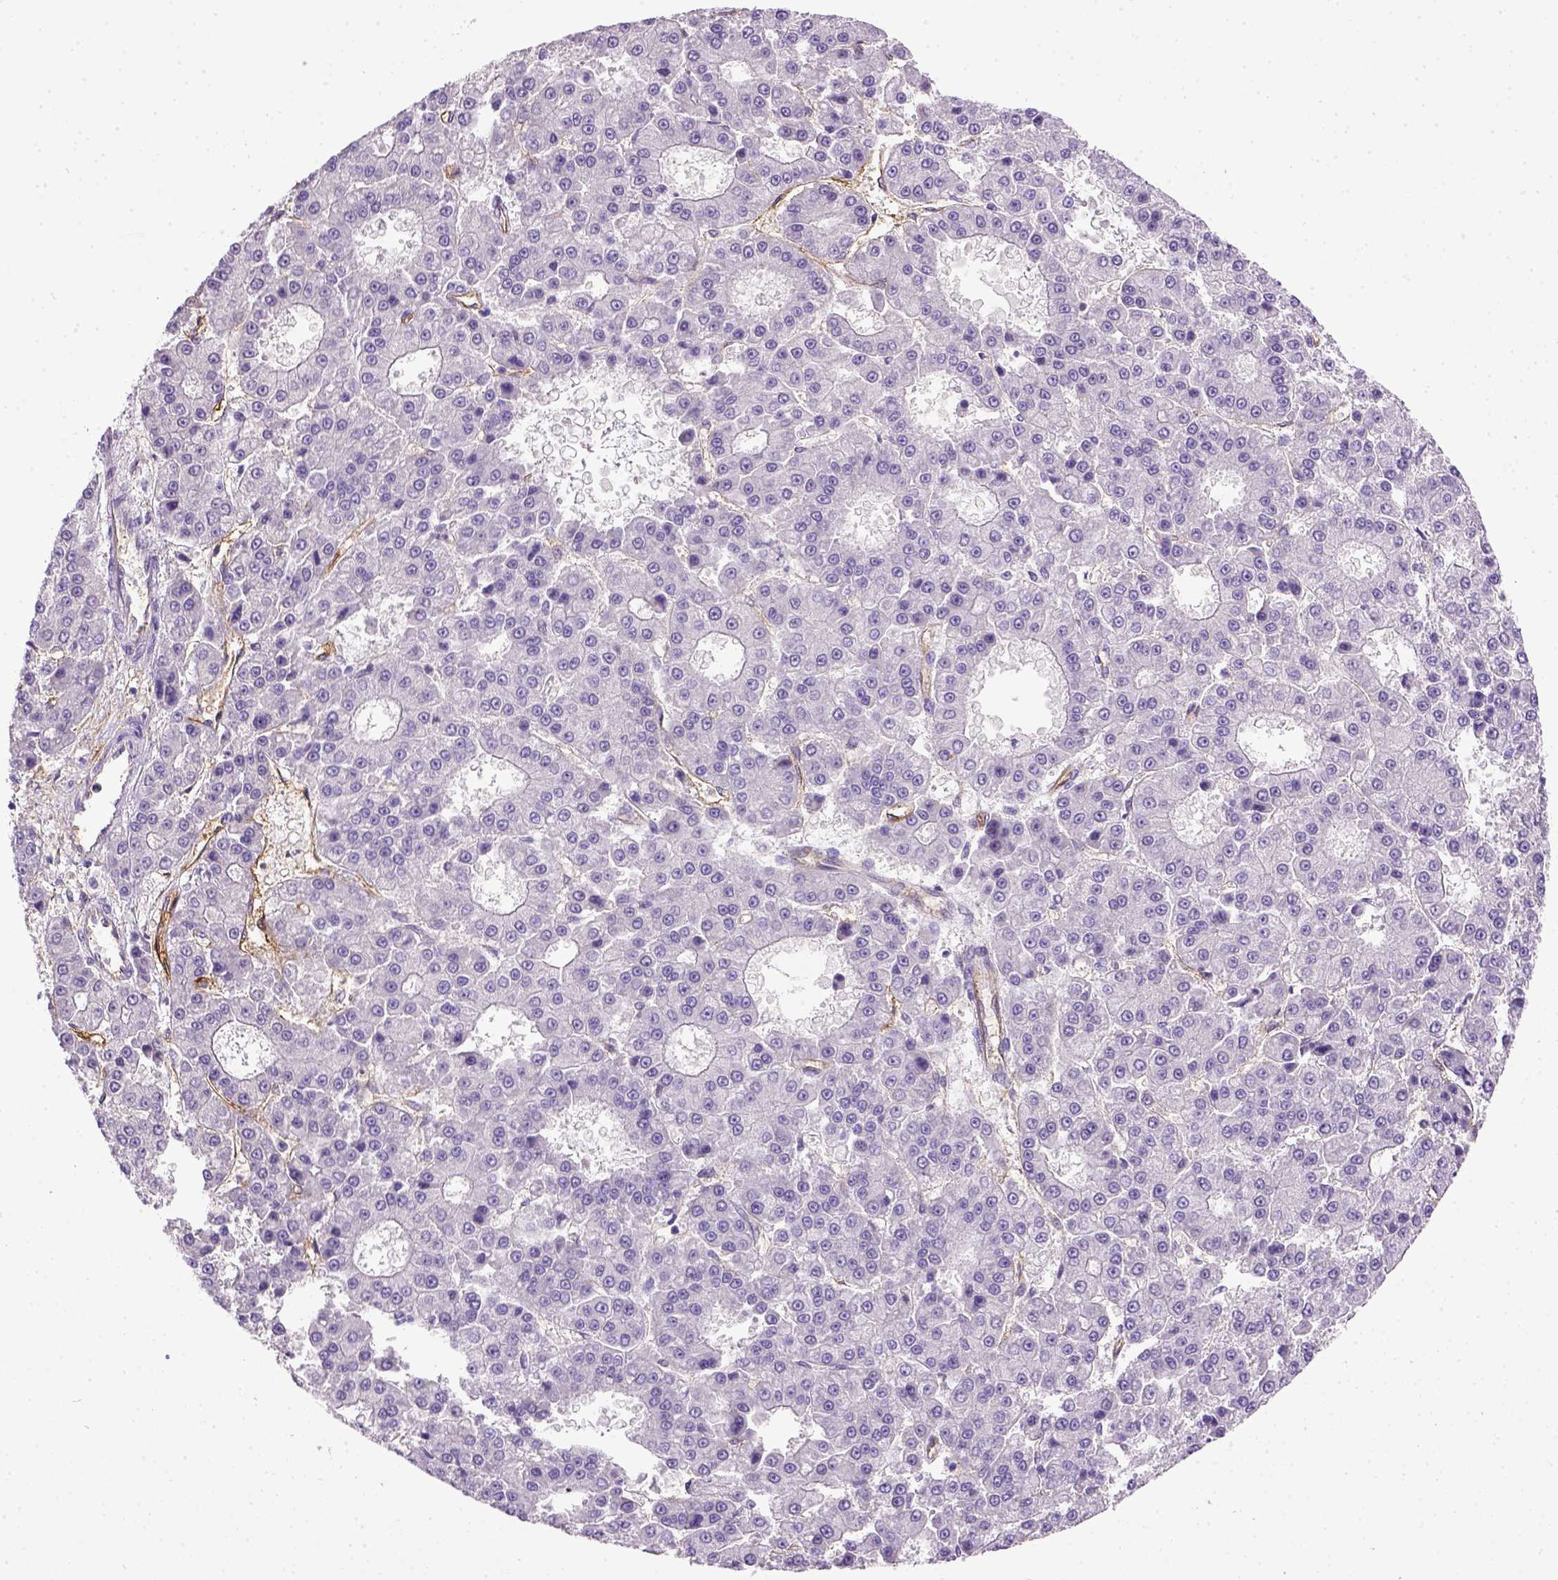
{"staining": {"intensity": "negative", "quantity": "none", "location": "none"}, "tissue": "liver cancer", "cell_type": "Tumor cells", "image_type": "cancer", "snomed": [{"axis": "morphology", "description": "Carcinoma, Hepatocellular, NOS"}, {"axis": "topography", "description": "Liver"}], "caption": "Tumor cells show no significant positivity in liver cancer. The staining is performed using DAB brown chromogen with nuclei counter-stained in using hematoxylin.", "gene": "ENG", "patient": {"sex": "male", "age": 70}}